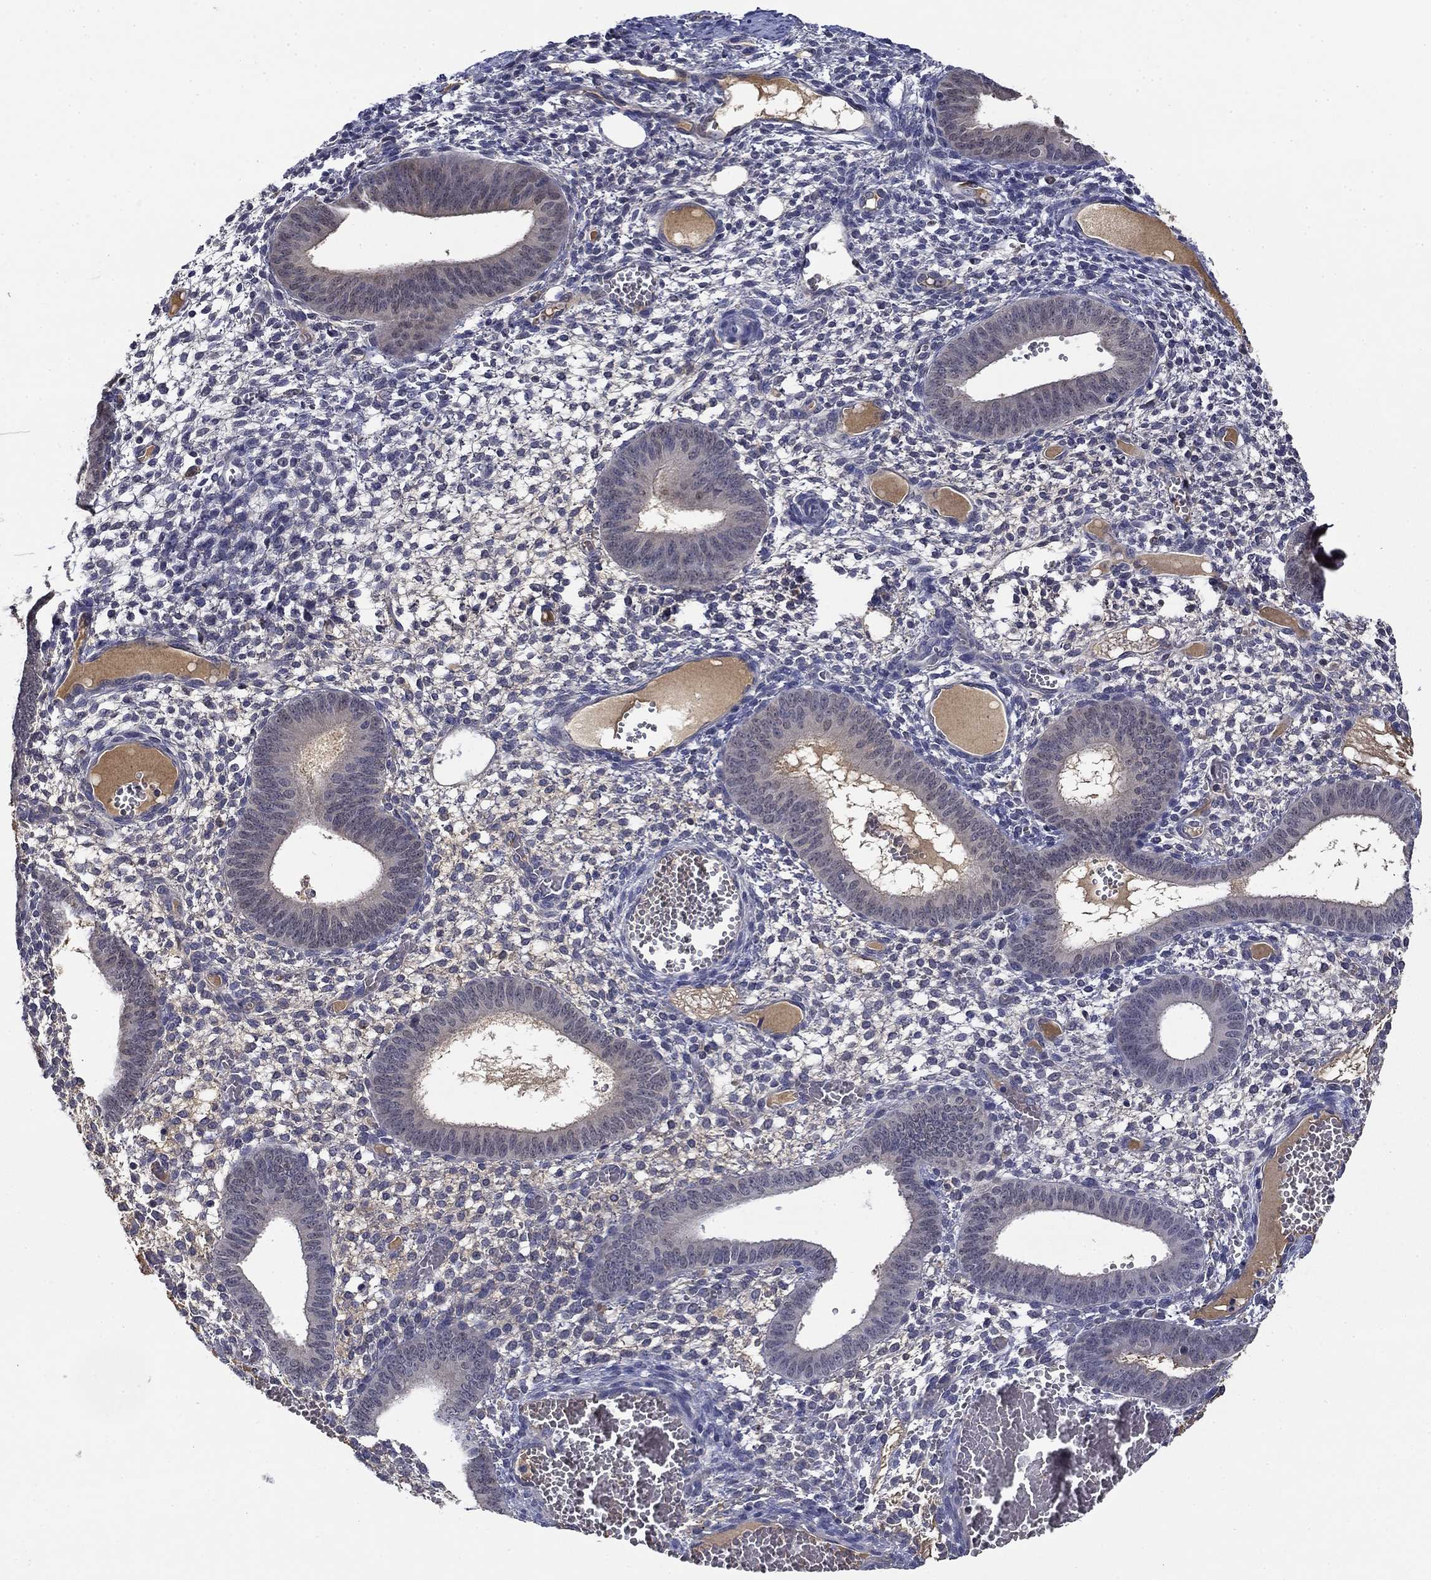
{"staining": {"intensity": "negative", "quantity": "none", "location": "none"}, "tissue": "endometrium", "cell_type": "Cells in endometrial stroma", "image_type": "normal", "snomed": [{"axis": "morphology", "description": "Normal tissue, NOS"}, {"axis": "topography", "description": "Endometrium"}], "caption": "Micrograph shows no protein staining in cells in endometrial stroma of benign endometrium. (Brightfield microscopy of DAB immunohistochemistry (IHC) at high magnification).", "gene": "DDTL", "patient": {"sex": "female", "age": 42}}